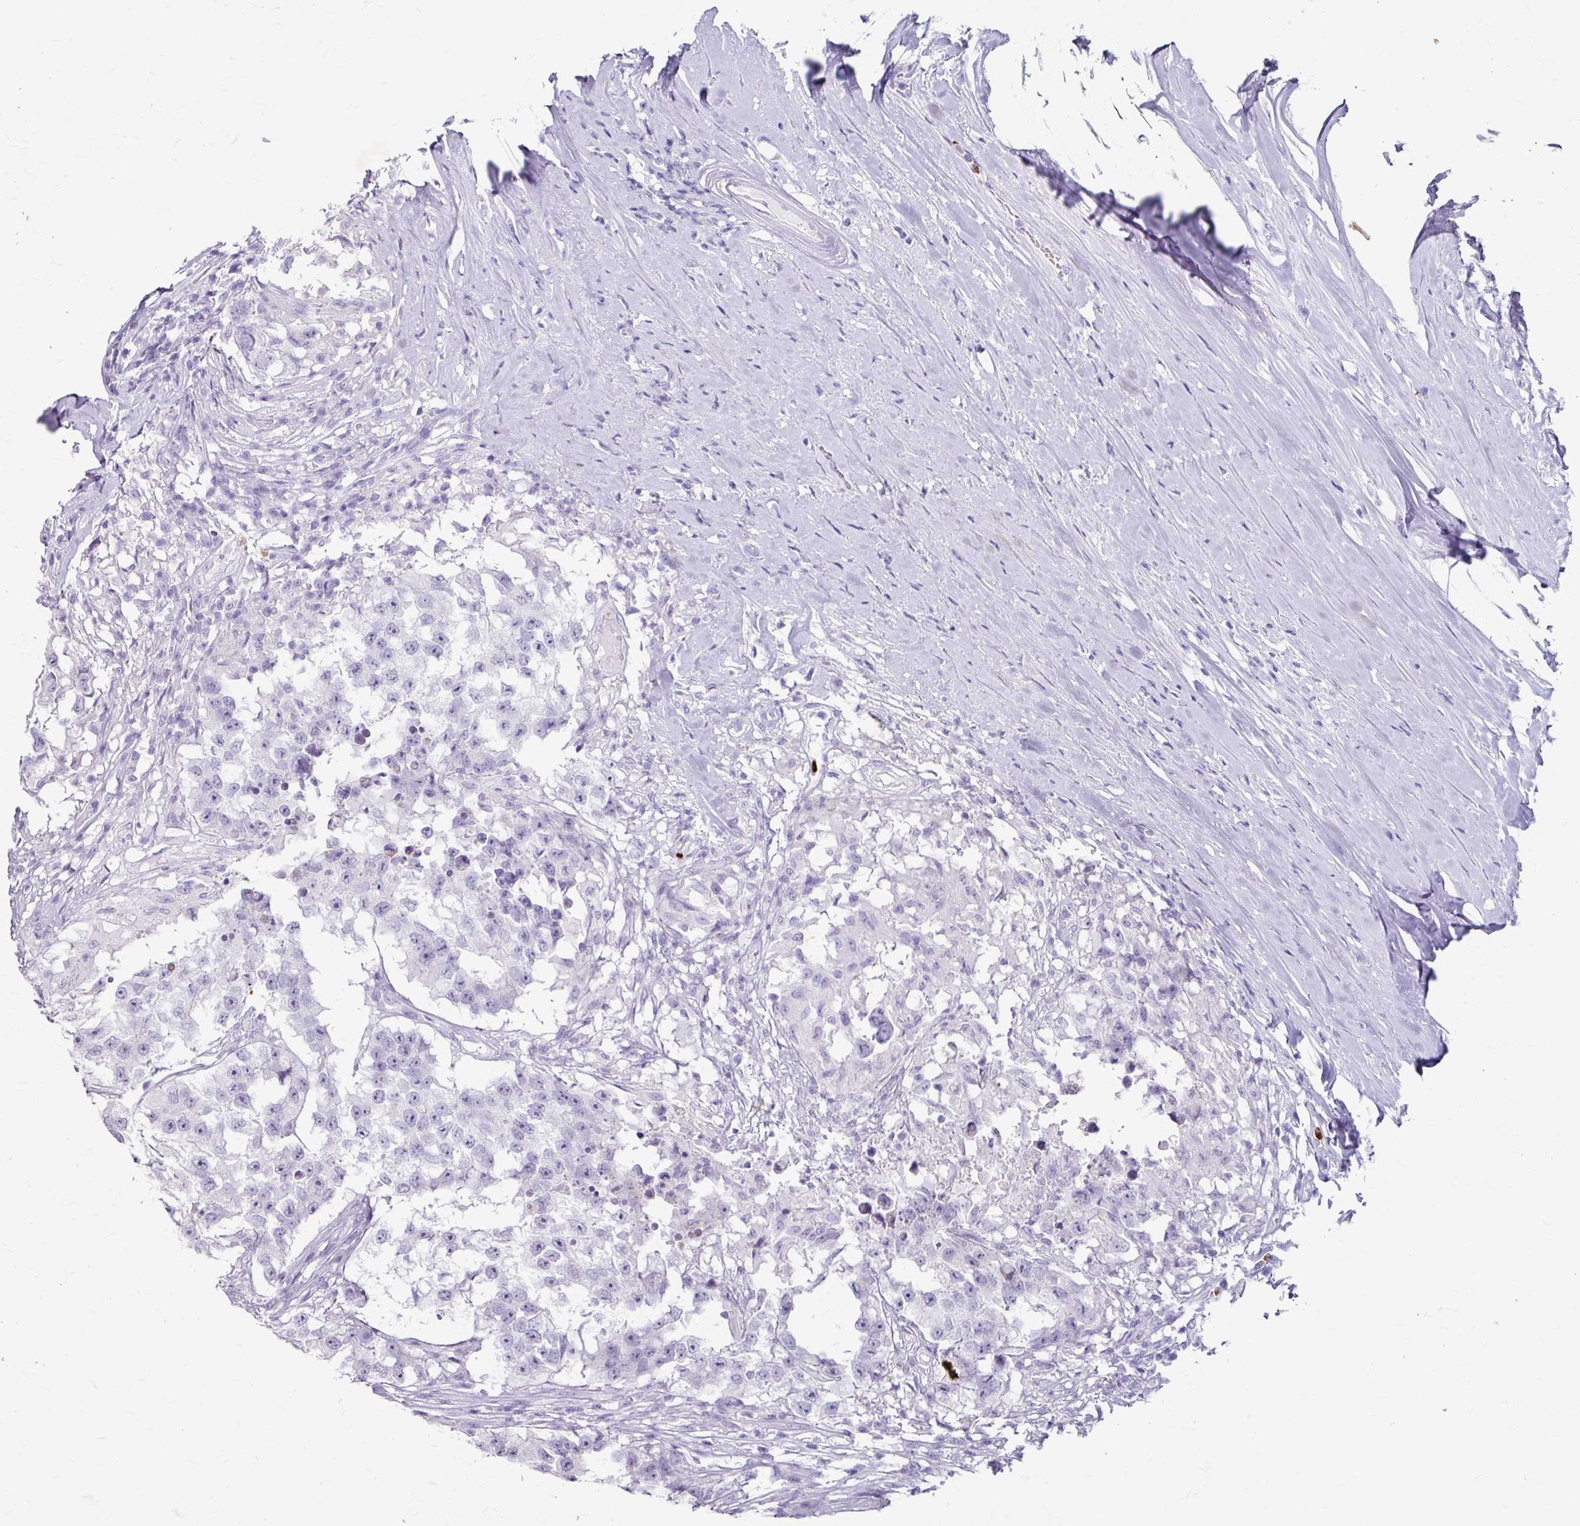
{"staining": {"intensity": "negative", "quantity": "none", "location": "none"}, "tissue": "testis cancer", "cell_type": "Tumor cells", "image_type": "cancer", "snomed": [{"axis": "morphology", "description": "Carcinoma, Embryonal, NOS"}, {"axis": "topography", "description": "Testis"}], "caption": "Tumor cells show no significant protein expression in testis cancer.", "gene": "ANKRD1", "patient": {"sex": "male", "age": 83}}